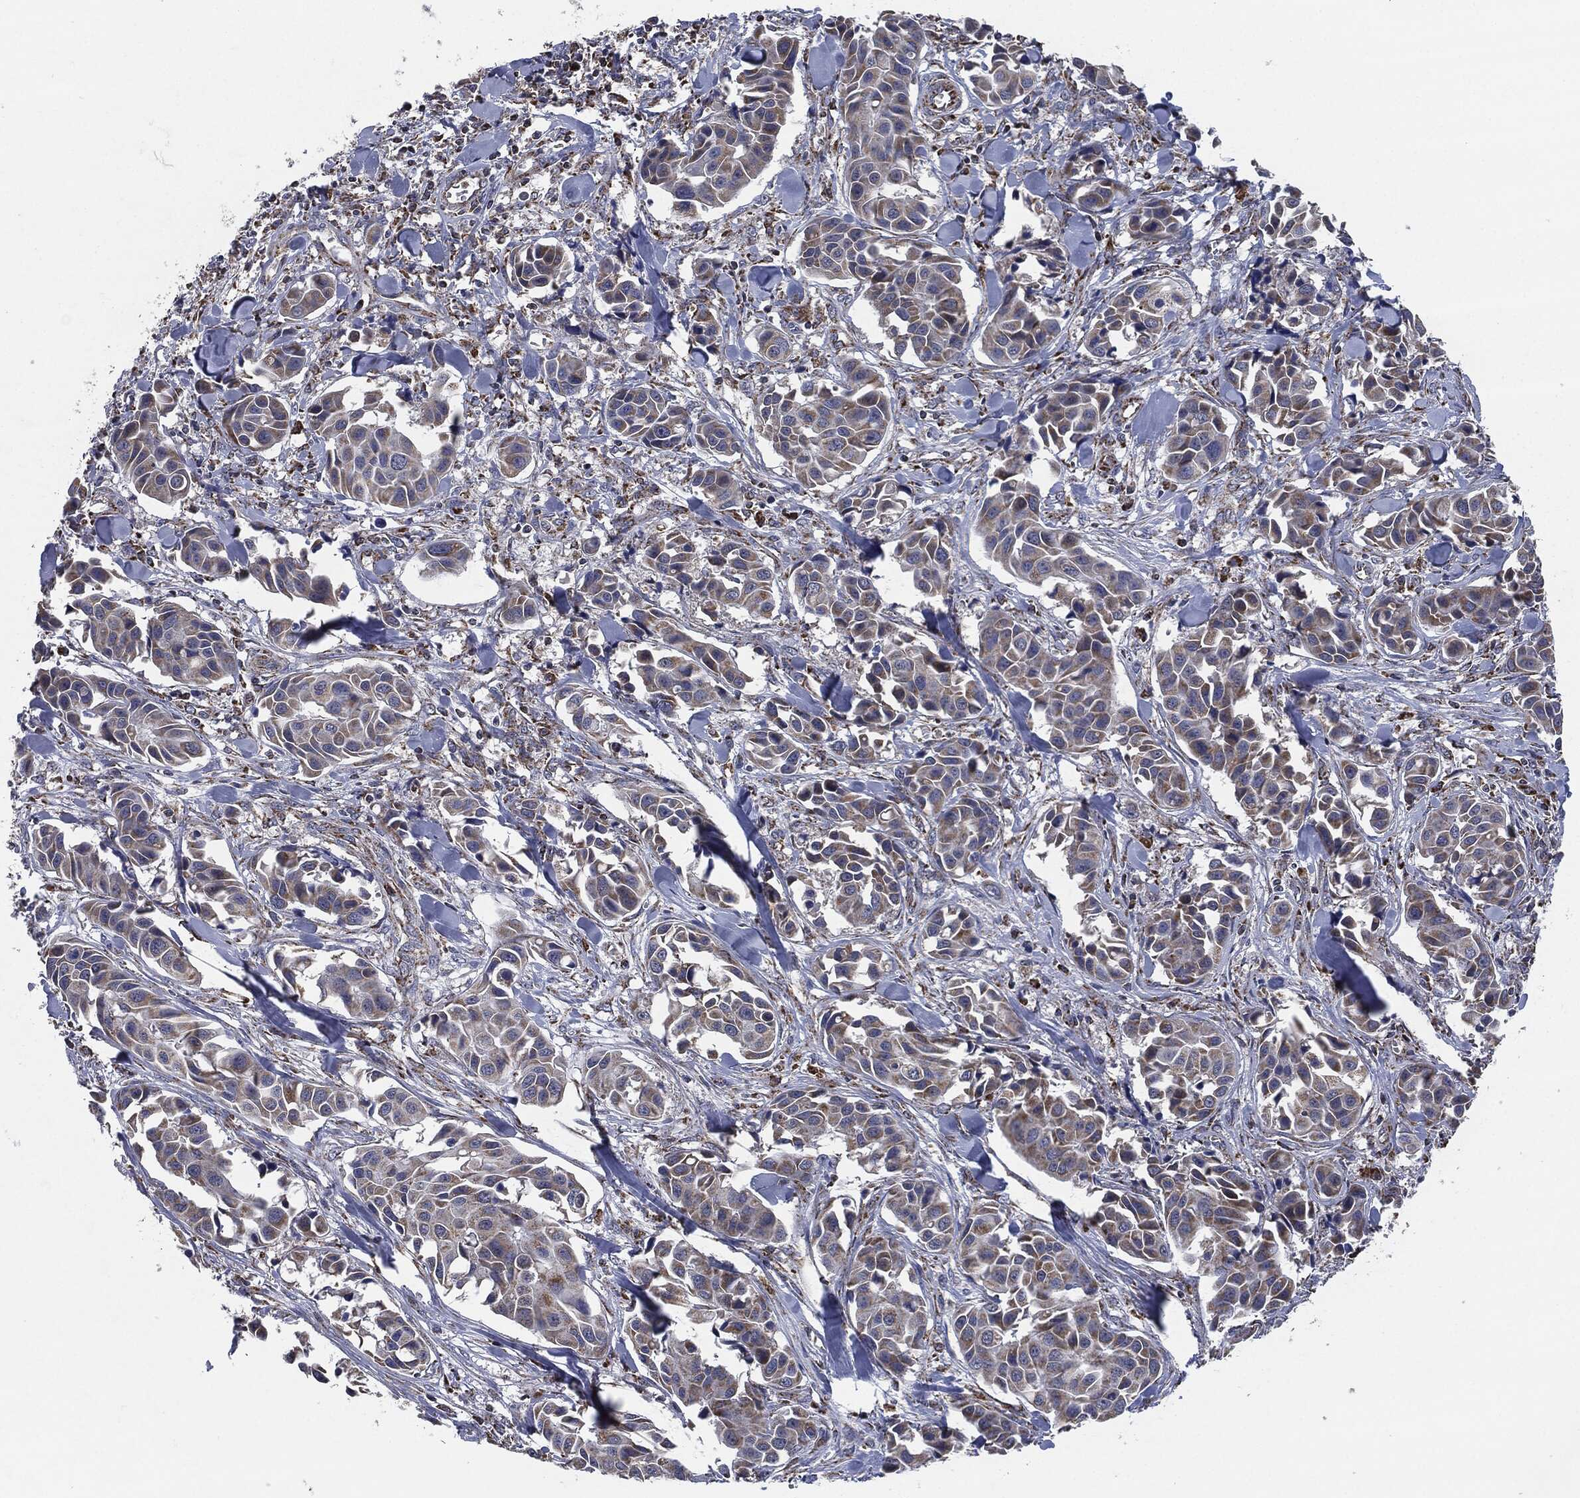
{"staining": {"intensity": "moderate", "quantity": "25%-75%", "location": "cytoplasmic/membranous"}, "tissue": "head and neck cancer", "cell_type": "Tumor cells", "image_type": "cancer", "snomed": [{"axis": "morphology", "description": "Adenocarcinoma, NOS"}, {"axis": "topography", "description": "Head-Neck"}], "caption": "Head and neck cancer stained for a protein (brown) demonstrates moderate cytoplasmic/membranous positive positivity in approximately 25%-75% of tumor cells.", "gene": "NDUFV2", "patient": {"sex": "male", "age": 76}}